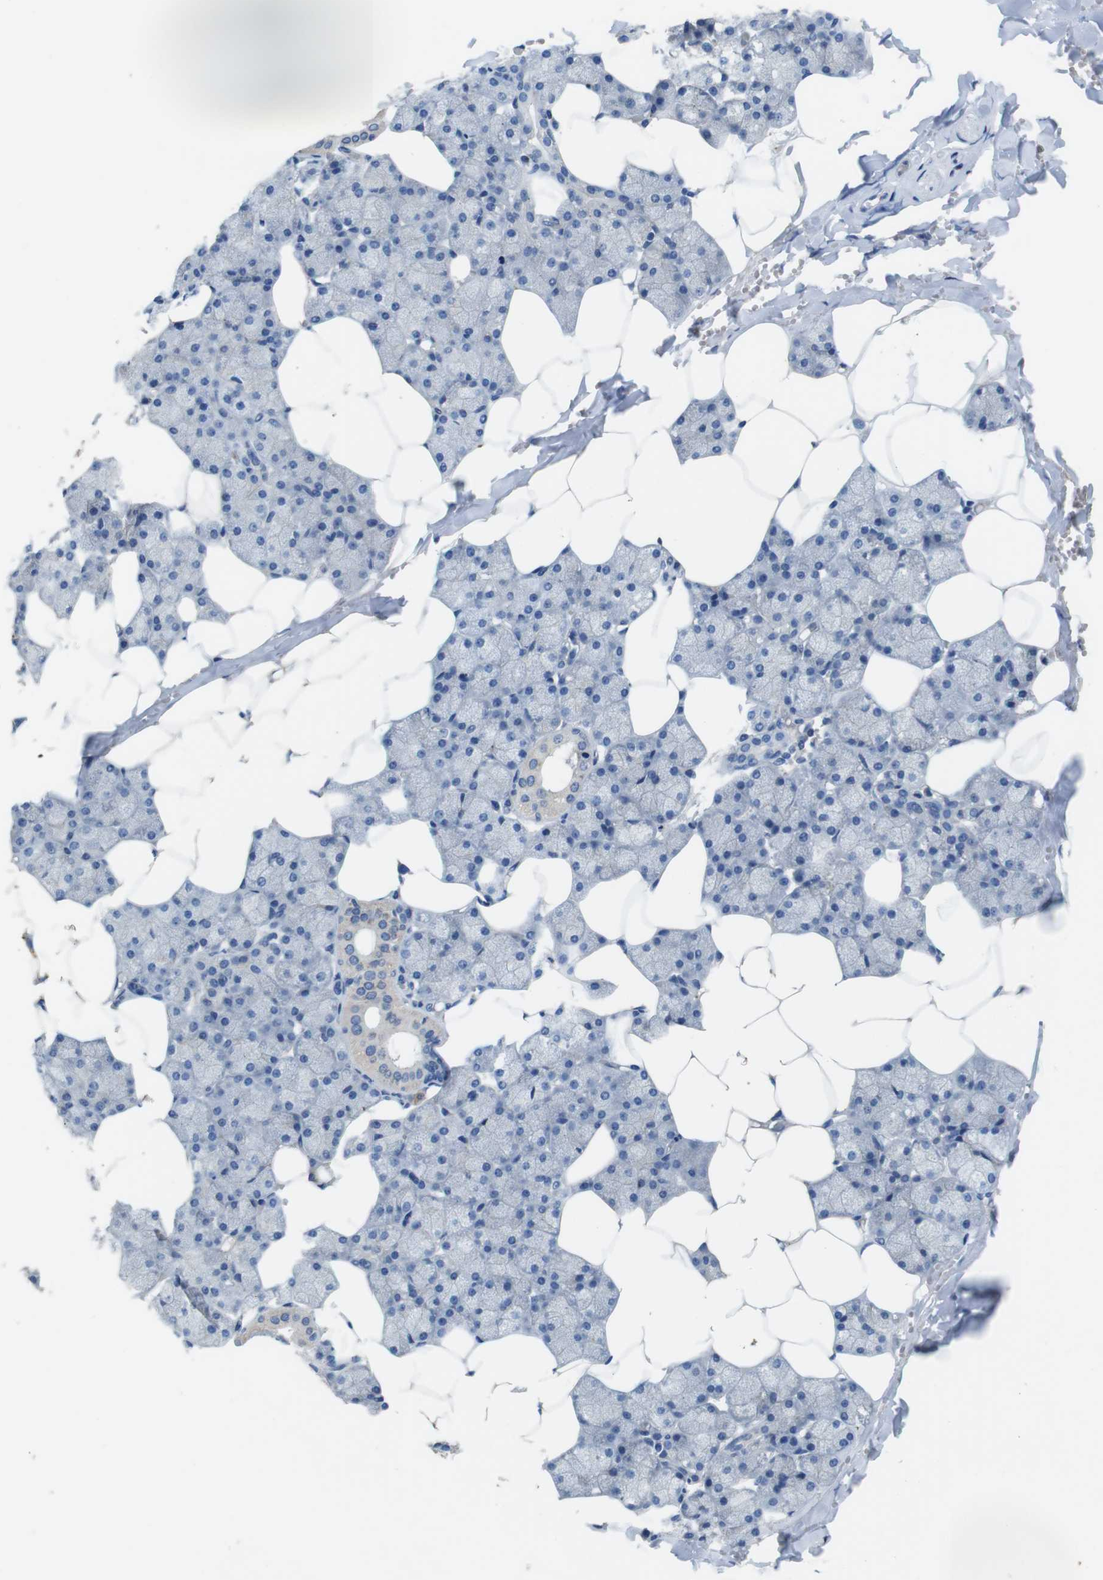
{"staining": {"intensity": "weak", "quantity": "<25%", "location": "cytoplasmic/membranous"}, "tissue": "salivary gland", "cell_type": "Glandular cells", "image_type": "normal", "snomed": [{"axis": "morphology", "description": "Normal tissue, NOS"}, {"axis": "topography", "description": "Salivary gland"}], "caption": "A micrograph of salivary gland stained for a protein displays no brown staining in glandular cells. (Stains: DAB (3,3'-diaminobenzidine) immunohistochemistry with hematoxylin counter stain, Microscopy: brightfield microscopy at high magnification).", "gene": "NHLRC3", "patient": {"sex": "male", "age": 62}}